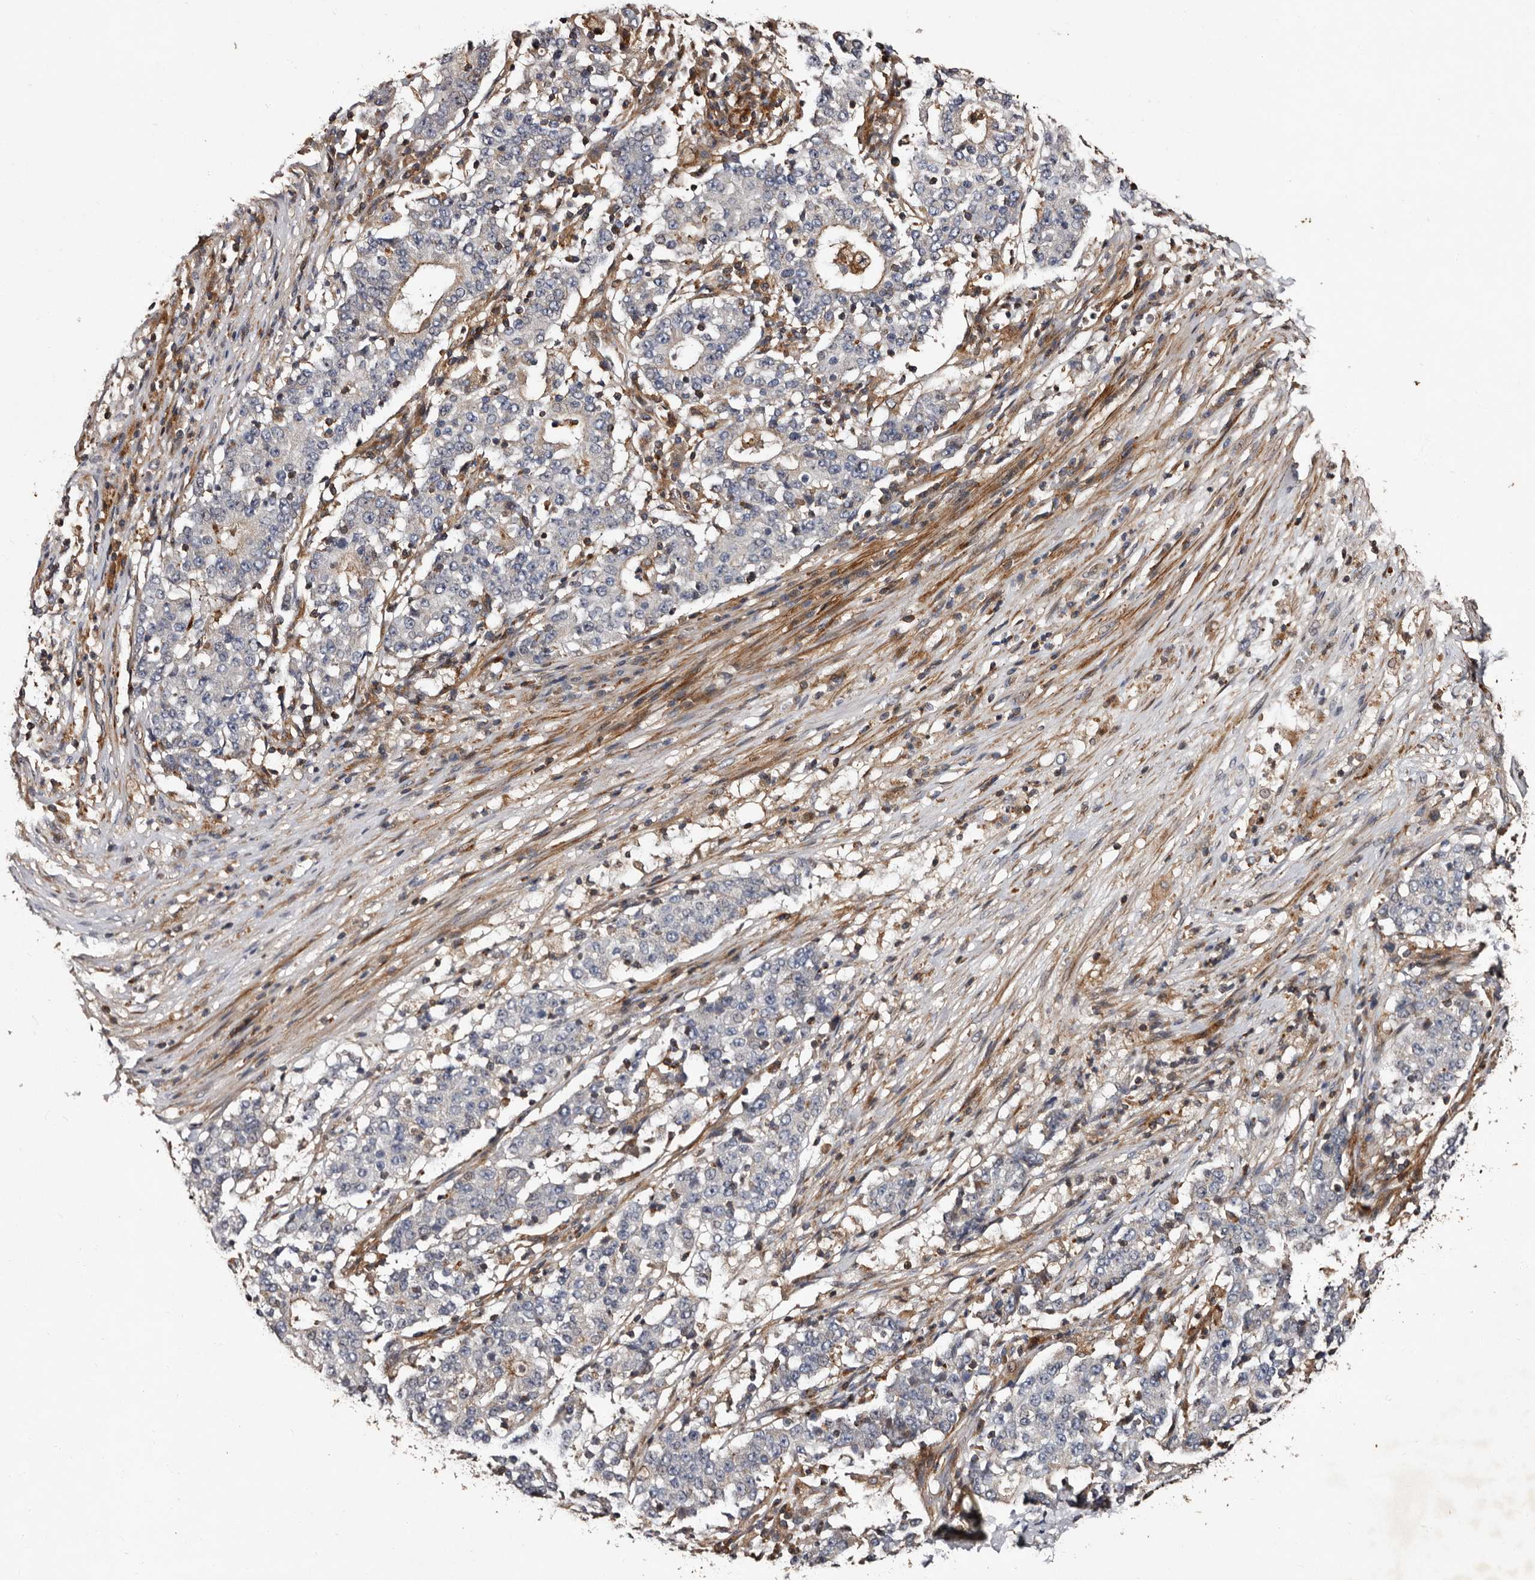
{"staining": {"intensity": "negative", "quantity": "none", "location": "none"}, "tissue": "stomach cancer", "cell_type": "Tumor cells", "image_type": "cancer", "snomed": [{"axis": "morphology", "description": "Adenocarcinoma, NOS"}, {"axis": "topography", "description": "Stomach"}], "caption": "Immunohistochemistry (IHC) image of adenocarcinoma (stomach) stained for a protein (brown), which displays no positivity in tumor cells.", "gene": "PRKD3", "patient": {"sex": "male", "age": 59}}